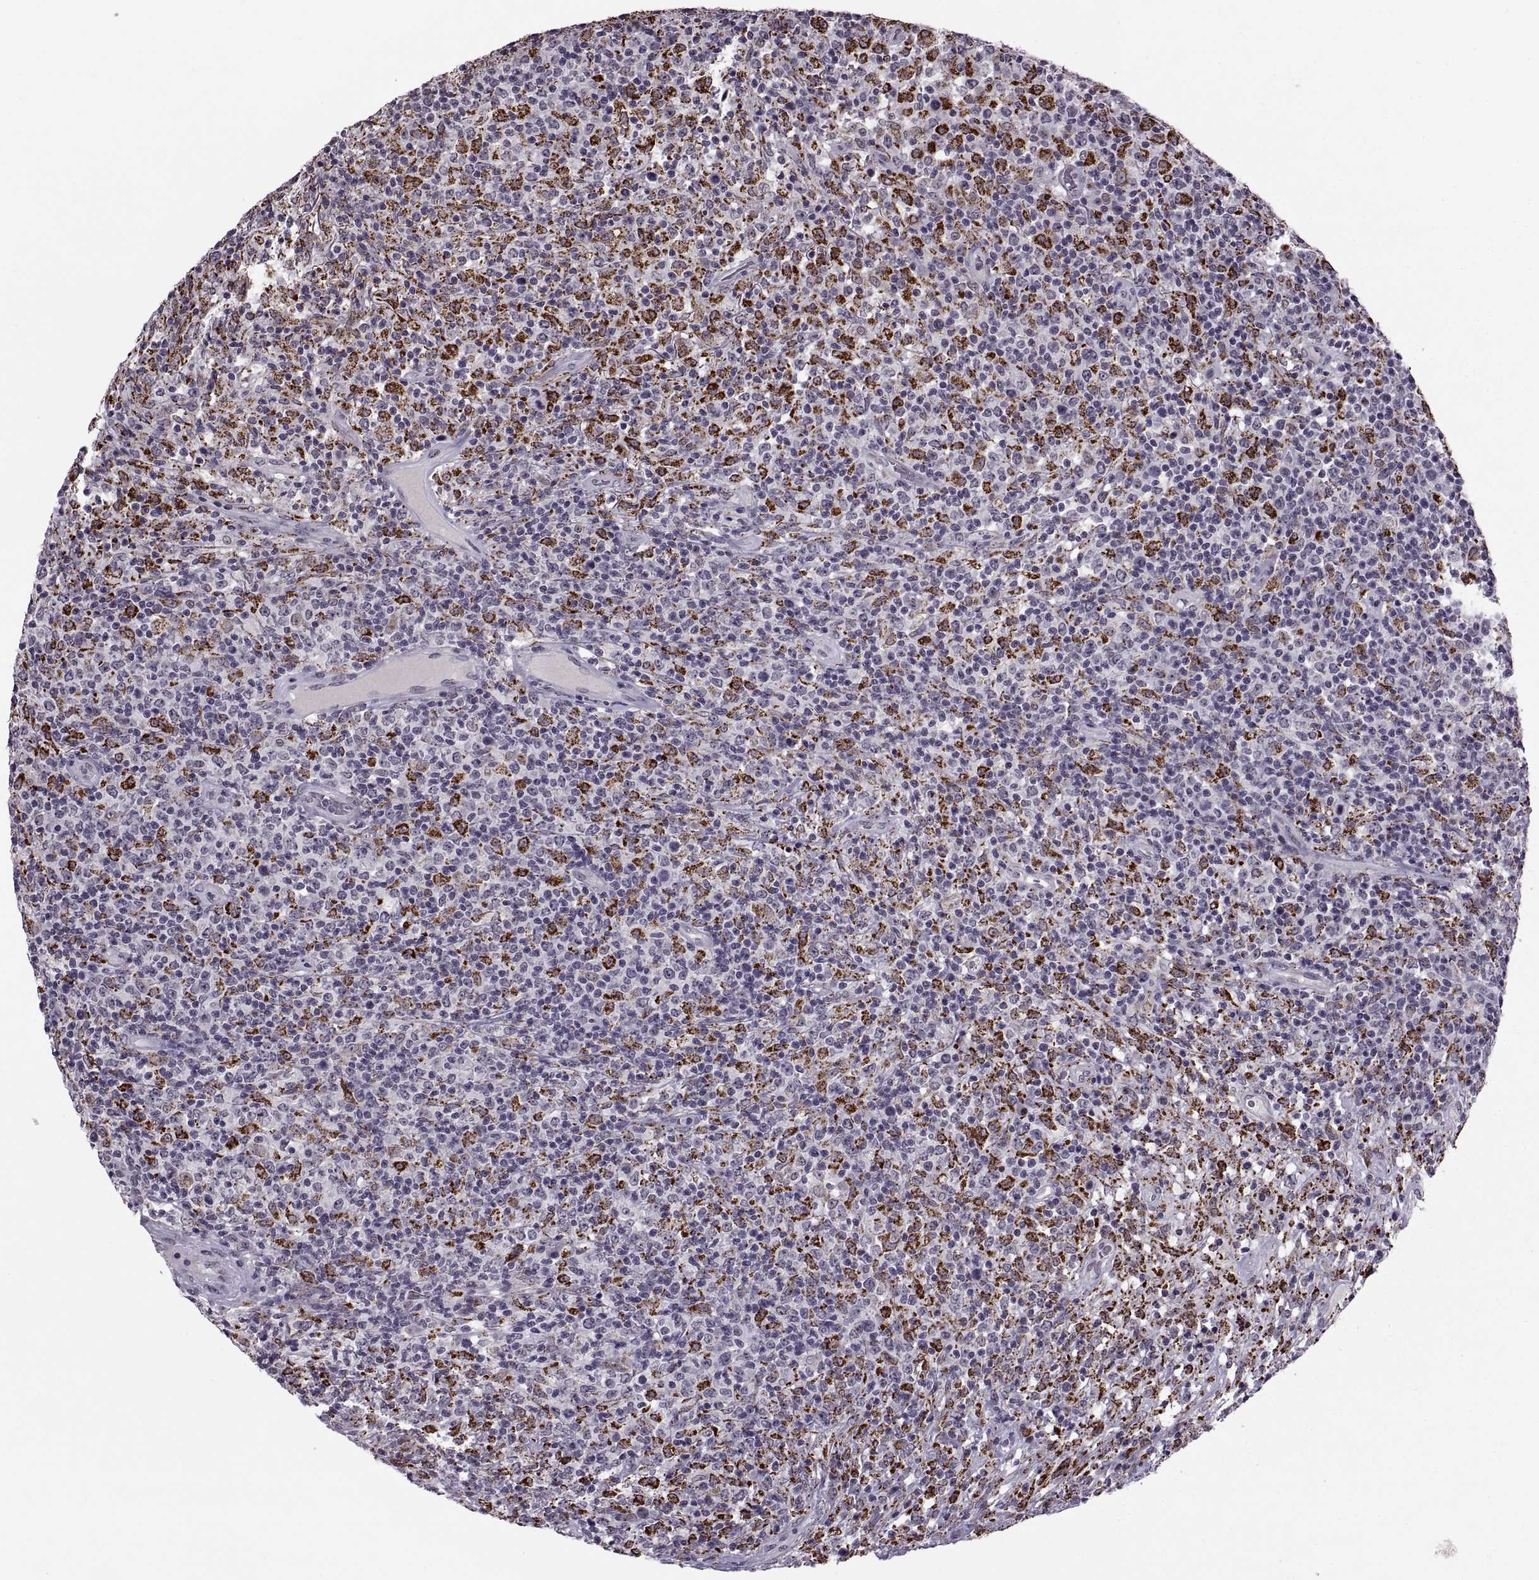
{"staining": {"intensity": "negative", "quantity": "none", "location": "none"}, "tissue": "lymphoma", "cell_type": "Tumor cells", "image_type": "cancer", "snomed": [{"axis": "morphology", "description": "Malignant lymphoma, non-Hodgkin's type, High grade"}, {"axis": "topography", "description": "Lung"}], "caption": "High-grade malignant lymphoma, non-Hodgkin's type was stained to show a protein in brown. There is no significant staining in tumor cells. Brightfield microscopy of immunohistochemistry stained with DAB (brown) and hematoxylin (blue), captured at high magnification.", "gene": "OTP", "patient": {"sex": "male", "age": 79}}